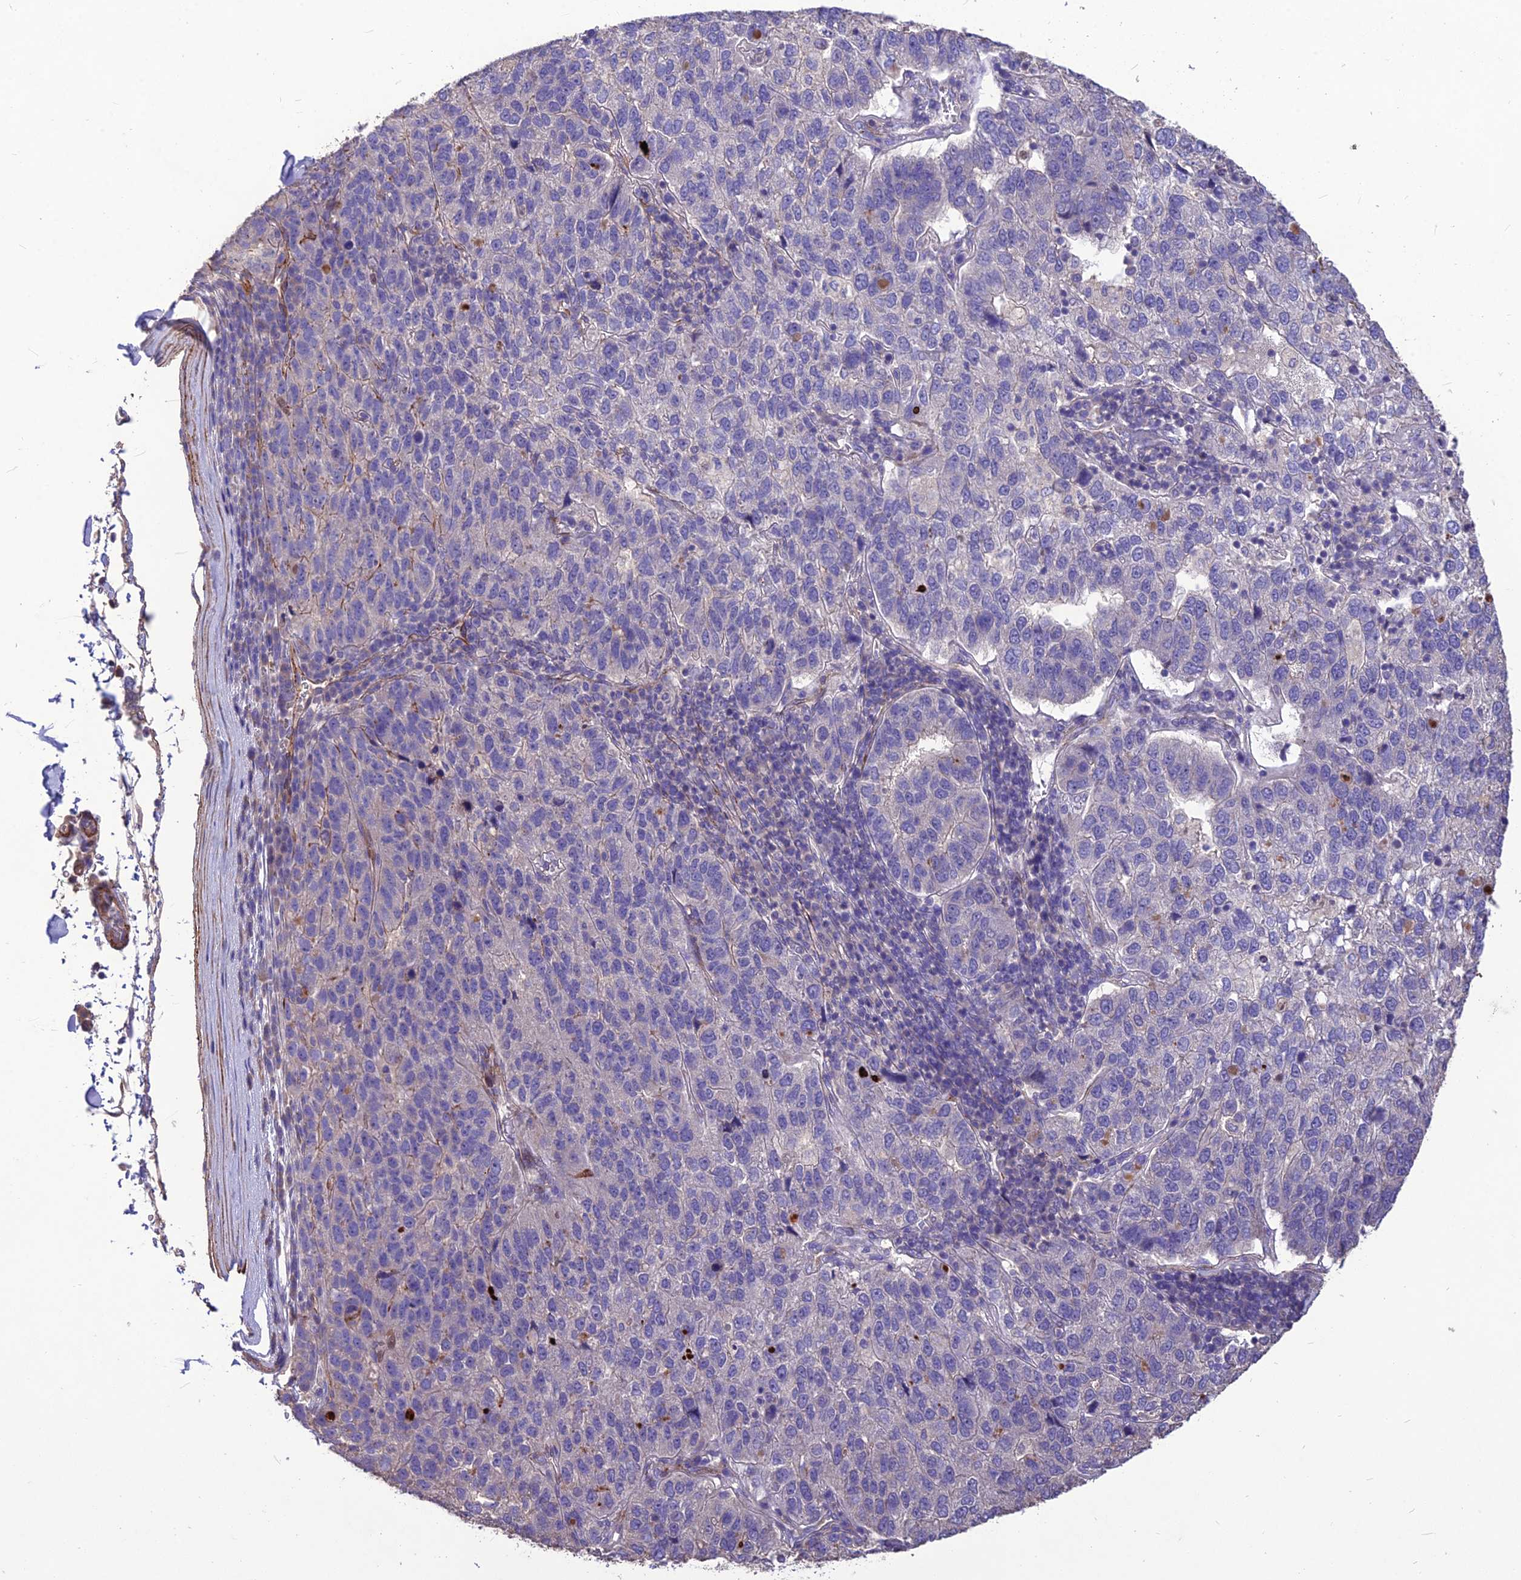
{"staining": {"intensity": "negative", "quantity": "none", "location": "none"}, "tissue": "pancreatic cancer", "cell_type": "Tumor cells", "image_type": "cancer", "snomed": [{"axis": "morphology", "description": "Adenocarcinoma, NOS"}, {"axis": "topography", "description": "Pancreas"}], "caption": "This is a histopathology image of immunohistochemistry staining of pancreatic cancer, which shows no staining in tumor cells.", "gene": "CLUH", "patient": {"sex": "female", "age": 61}}